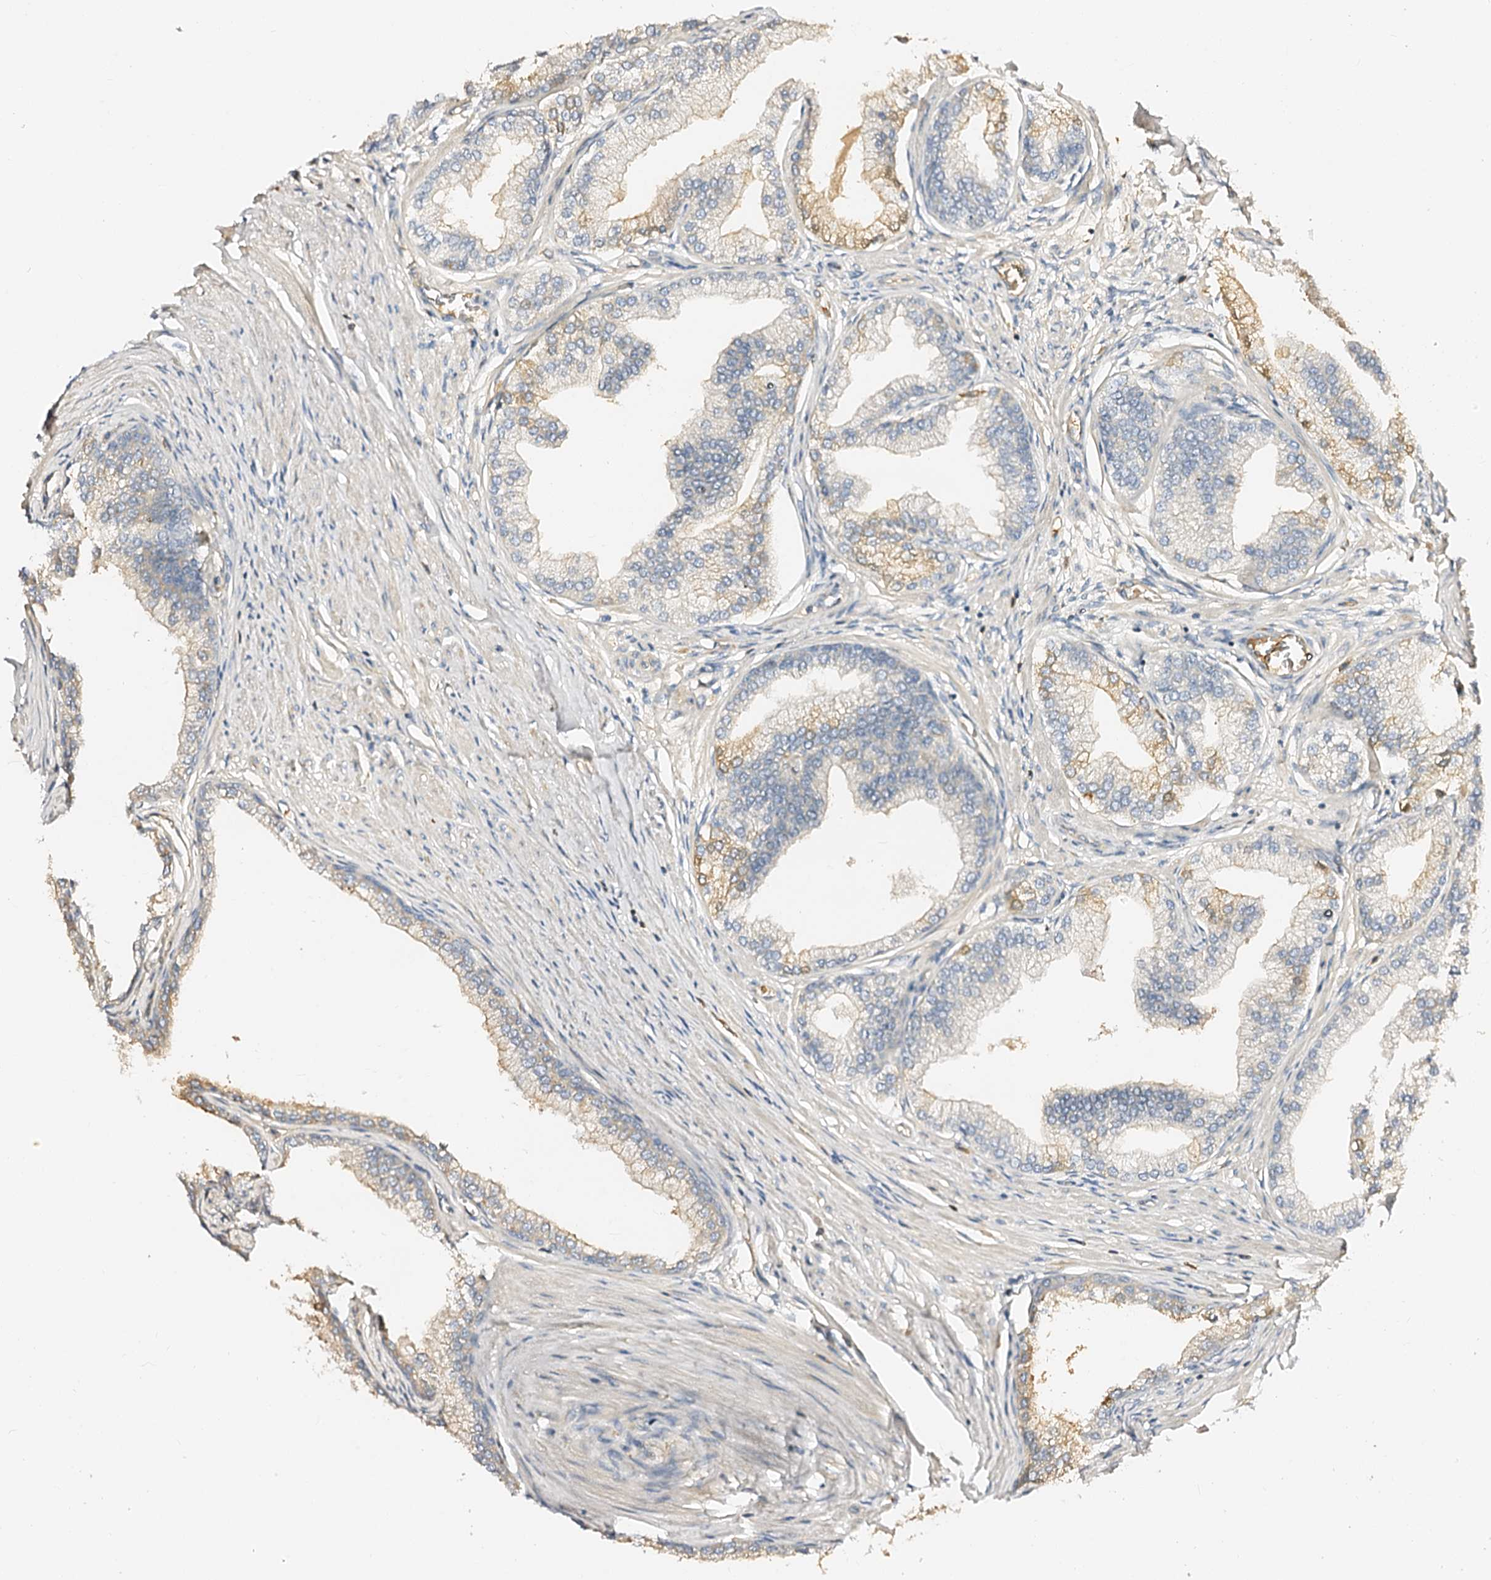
{"staining": {"intensity": "moderate", "quantity": "25%-75%", "location": "cytoplasmic/membranous"}, "tissue": "prostate", "cell_type": "Glandular cells", "image_type": "normal", "snomed": [{"axis": "morphology", "description": "Normal tissue, NOS"}, {"axis": "morphology", "description": "Urothelial carcinoma, Low grade"}, {"axis": "topography", "description": "Urinary bladder"}, {"axis": "topography", "description": "Prostate"}], "caption": "About 25%-75% of glandular cells in unremarkable human prostate exhibit moderate cytoplasmic/membranous protein staining as visualized by brown immunohistochemical staining.", "gene": "CSKMT", "patient": {"sex": "male", "age": 60}}